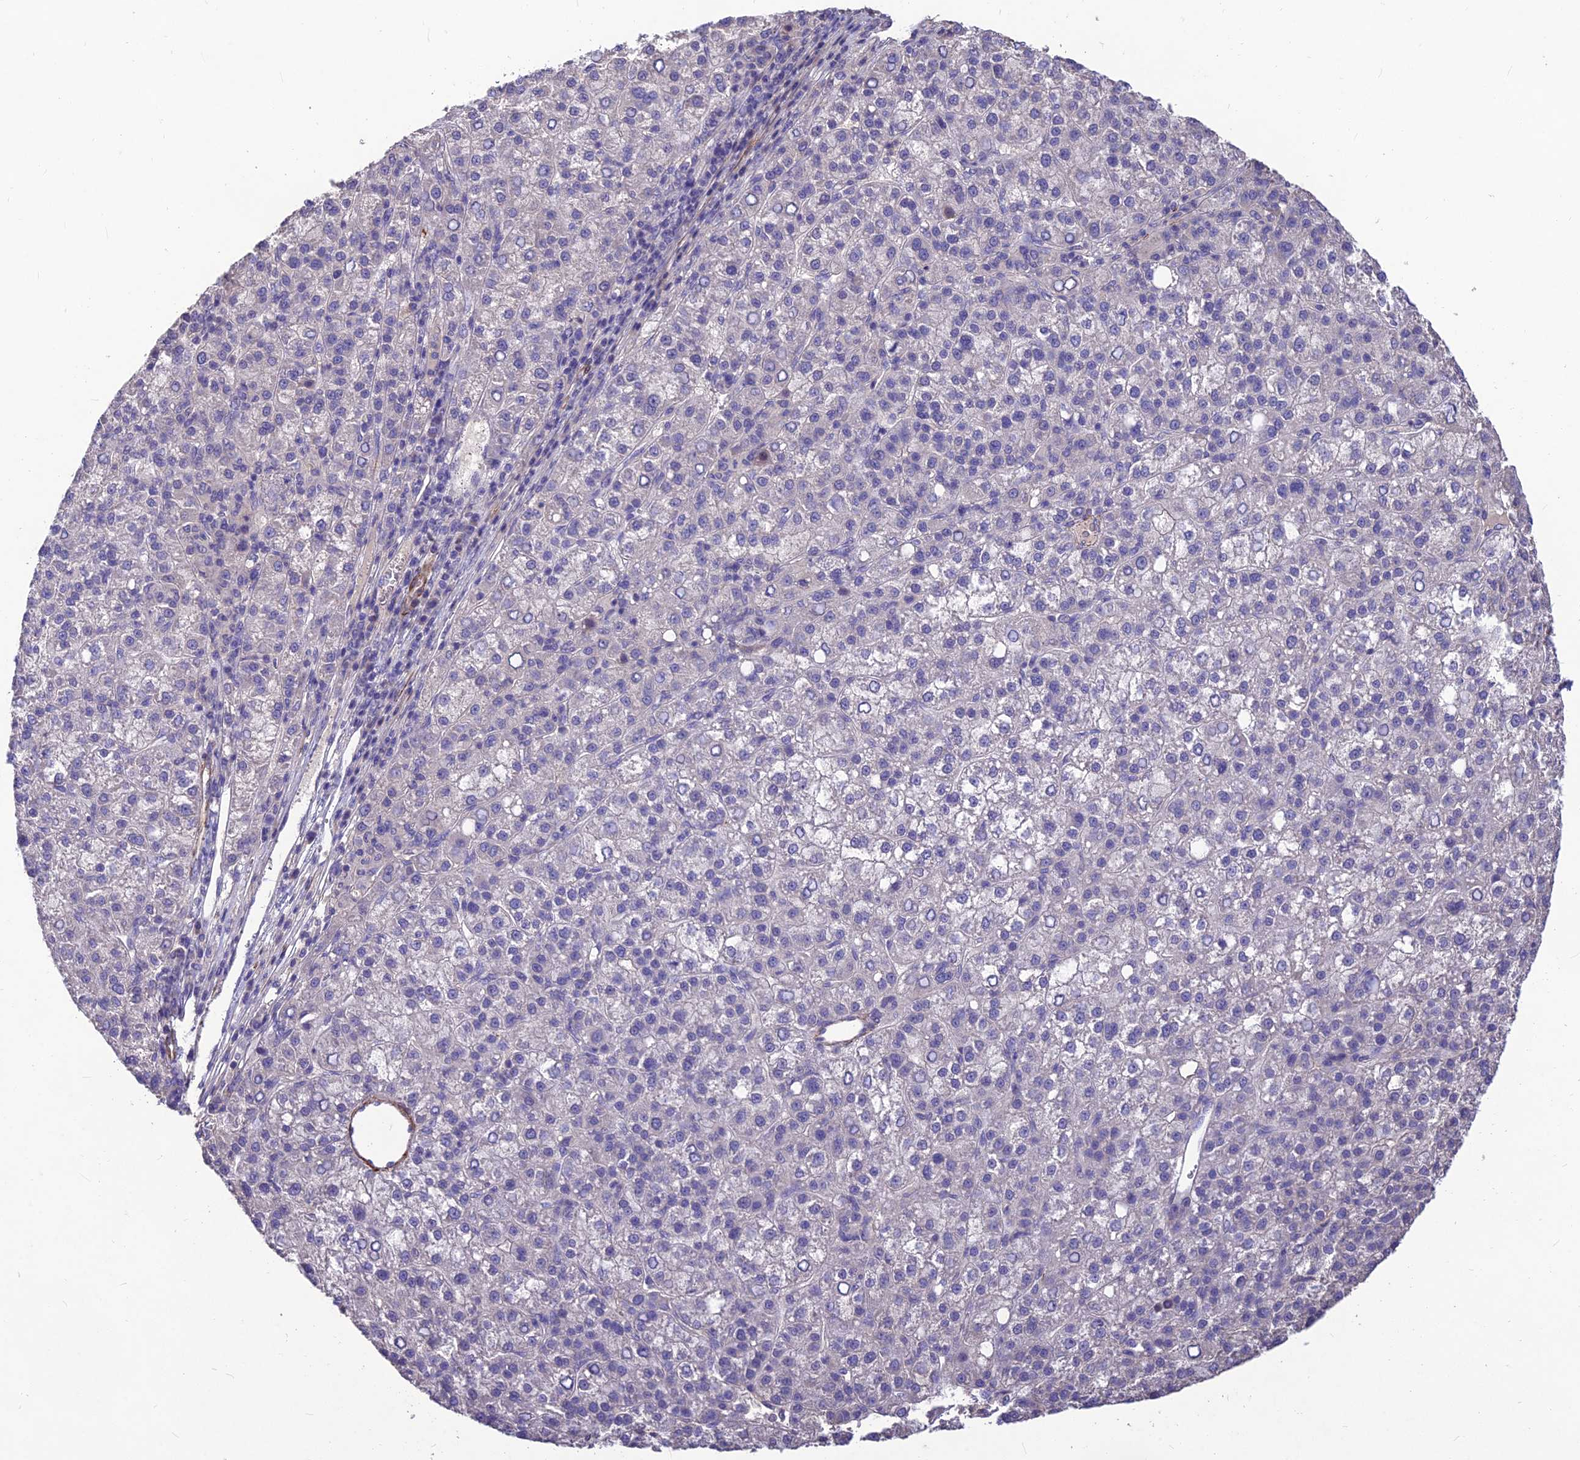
{"staining": {"intensity": "negative", "quantity": "none", "location": "none"}, "tissue": "liver cancer", "cell_type": "Tumor cells", "image_type": "cancer", "snomed": [{"axis": "morphology", "description": "Carcinoma, Hepatocellular, NOS"}, {"axis": "topography", "description": "Liver"}], "caption": "Immunohistochemistry (IHC) micrograph of human liver cancer (hepatocellular carcinoma) stained for a protein (brown), which exhibits no expression in tumor cells. (DAB immunohistochemistry (IHC) visualized using brightfield microscopy, high magnification).", "gene": "CLUH", "patient": {"sex": "female", "age": 58}}